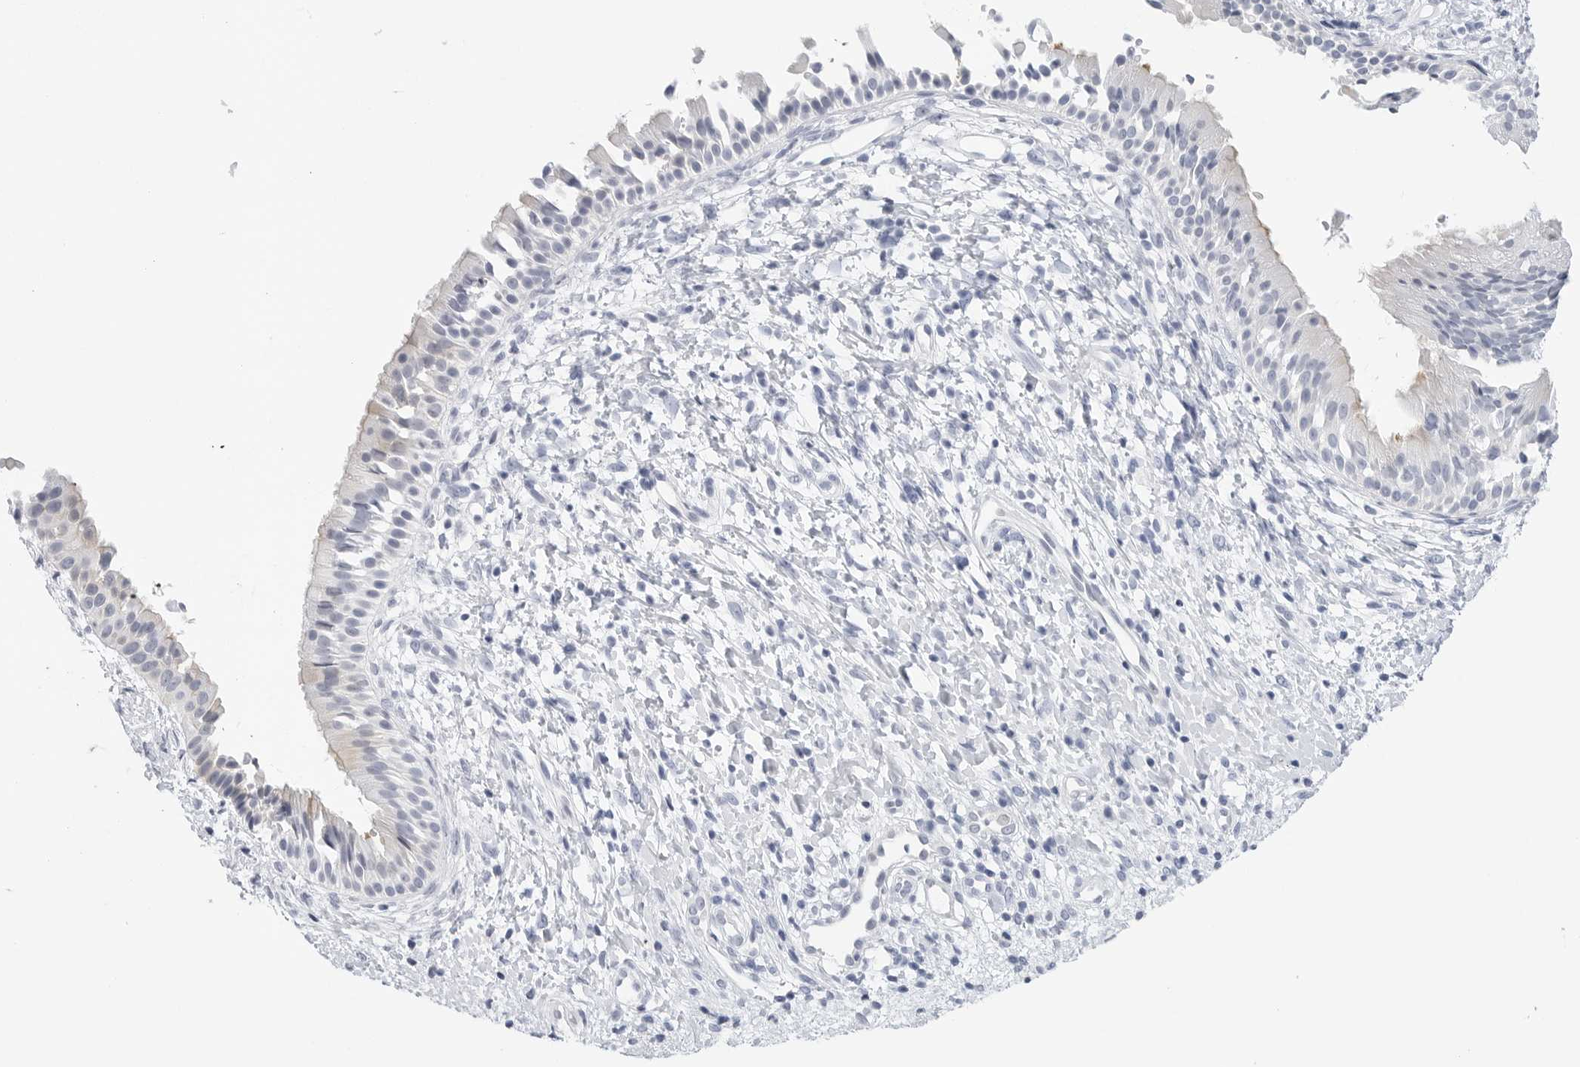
{"staining": {"intensity": "weak", "quantity": "<25%", "location": "cytoplasmic/membranous"}, "tissue": "nasopharynx", "cell_type": "Respiratory epithelial cells", "image_type": "normal", "snomed": [{"axis": "morphology", "description": "Normal tissue, NOS"}, {"axis": "topography", "description": "Nasopharynx"}], "caption": "This photomicrograph is of benign nasopharynx stained with IHC to label a protein in brown with the nuclei are counter-stained blue. There is no expression in respiratory epithelial cells.", "gene": "SLC19A1", "patient": {"sex": "male", "age": 22}}